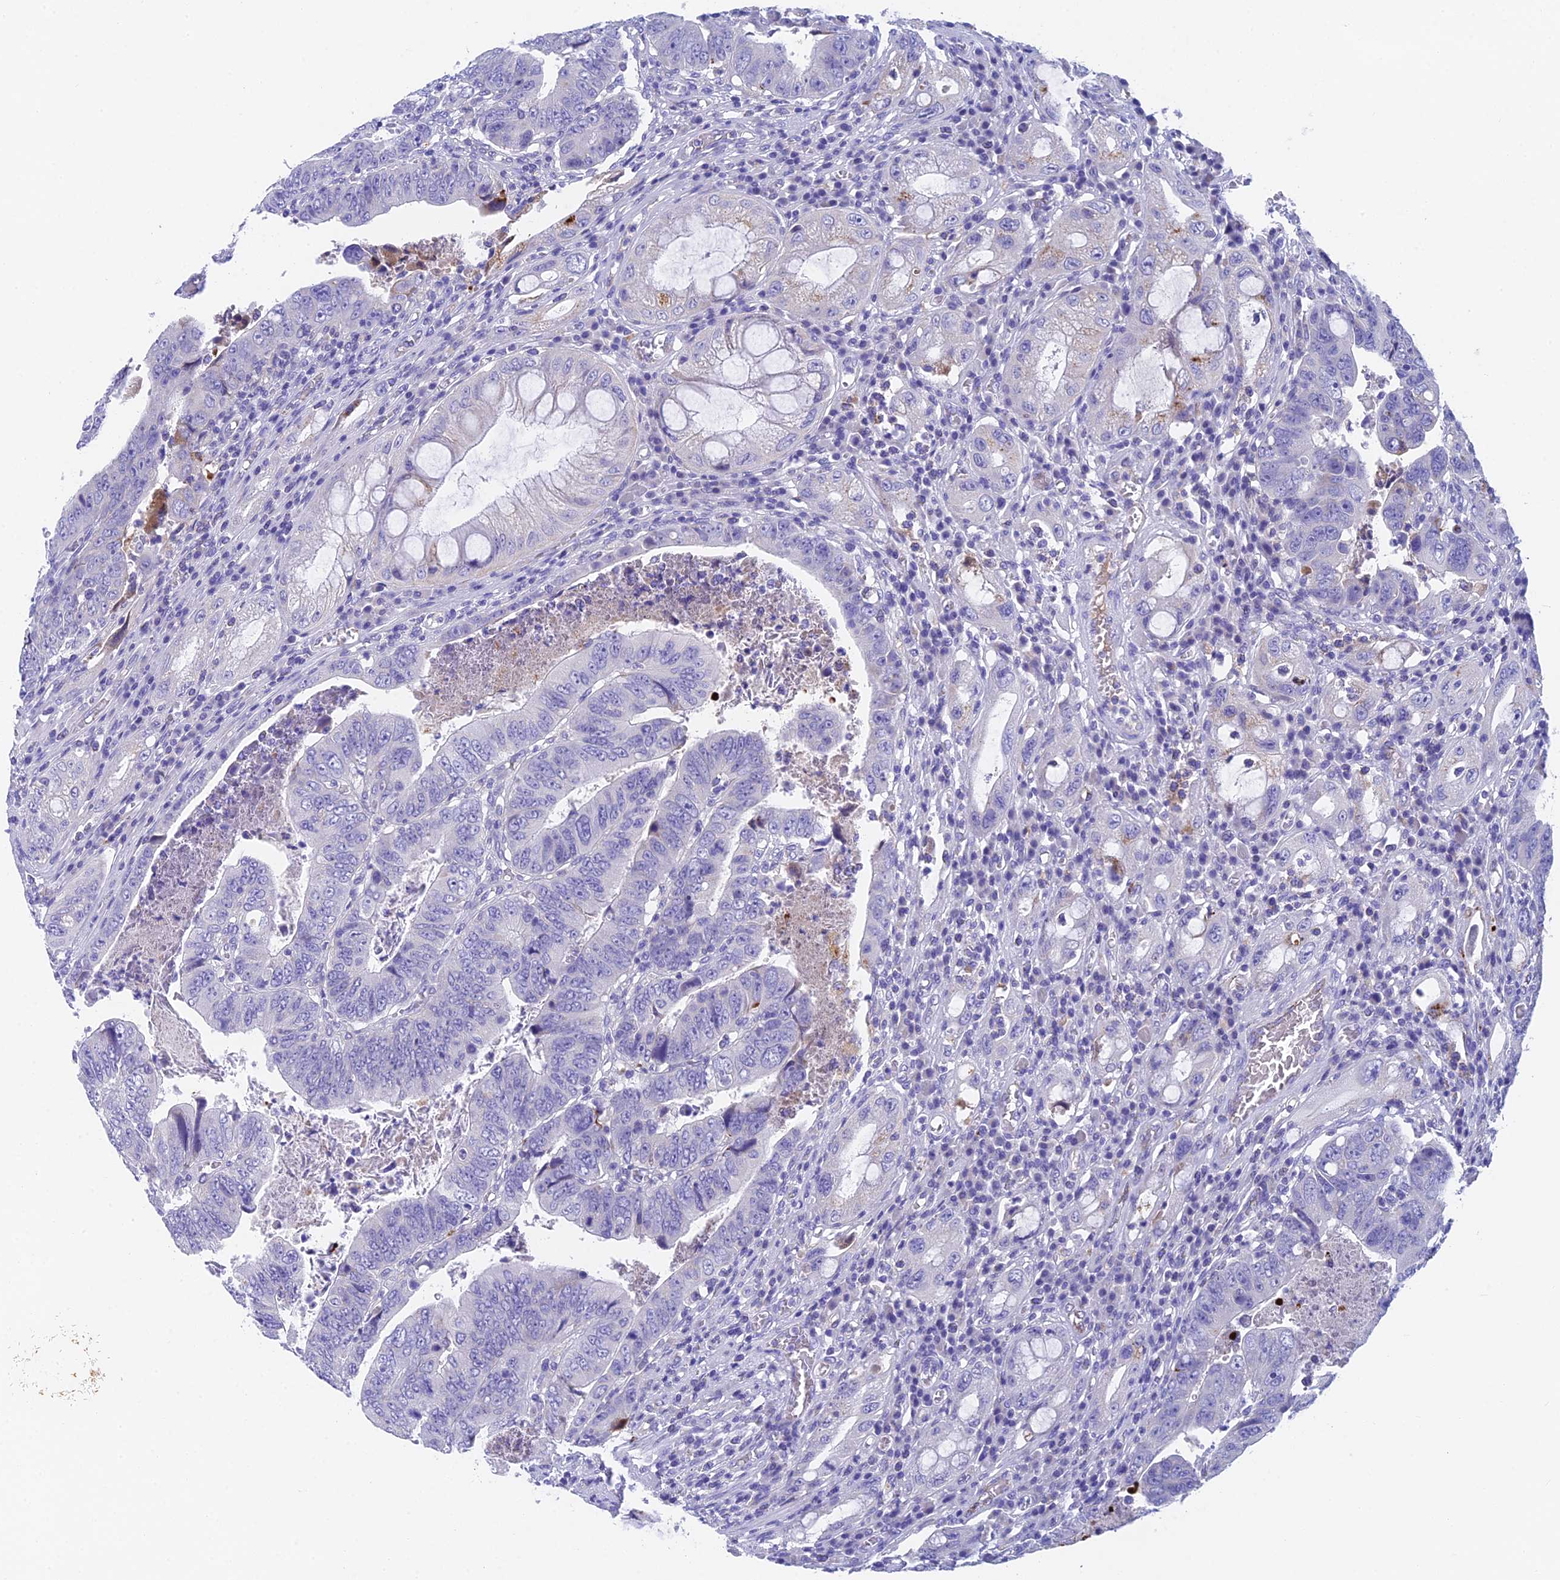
{"staining": {"intensity": "negative", "quantity": "none", "location": "none"}, "tissue": "colorectal cancer", "cell_type": "Tumor cells", "image_type": "cancer", "snomed": [{"axis": "morphology", "description": "Normal tissue, NOS"}, {"axis": "morphology", "description": "Adenocarcinoma, NOS"}, {"axis": "topography", "description": "Rectum"}], "caption": "Immunohistochemistry (IHC) histopathology image of colorectal cancer (adenocarcinoma) stained for a protein (brown), which demonstrates no expression in tumor cells. (Stains: DAB (3,3'-diaminobenzidine) immunohistochemistry with hematoxylin counter stain, Microscopy: brightfield microscopy at high magnification).", "gene": "ADAMTS13", "patient": {"sex": "female", "age": 65}}